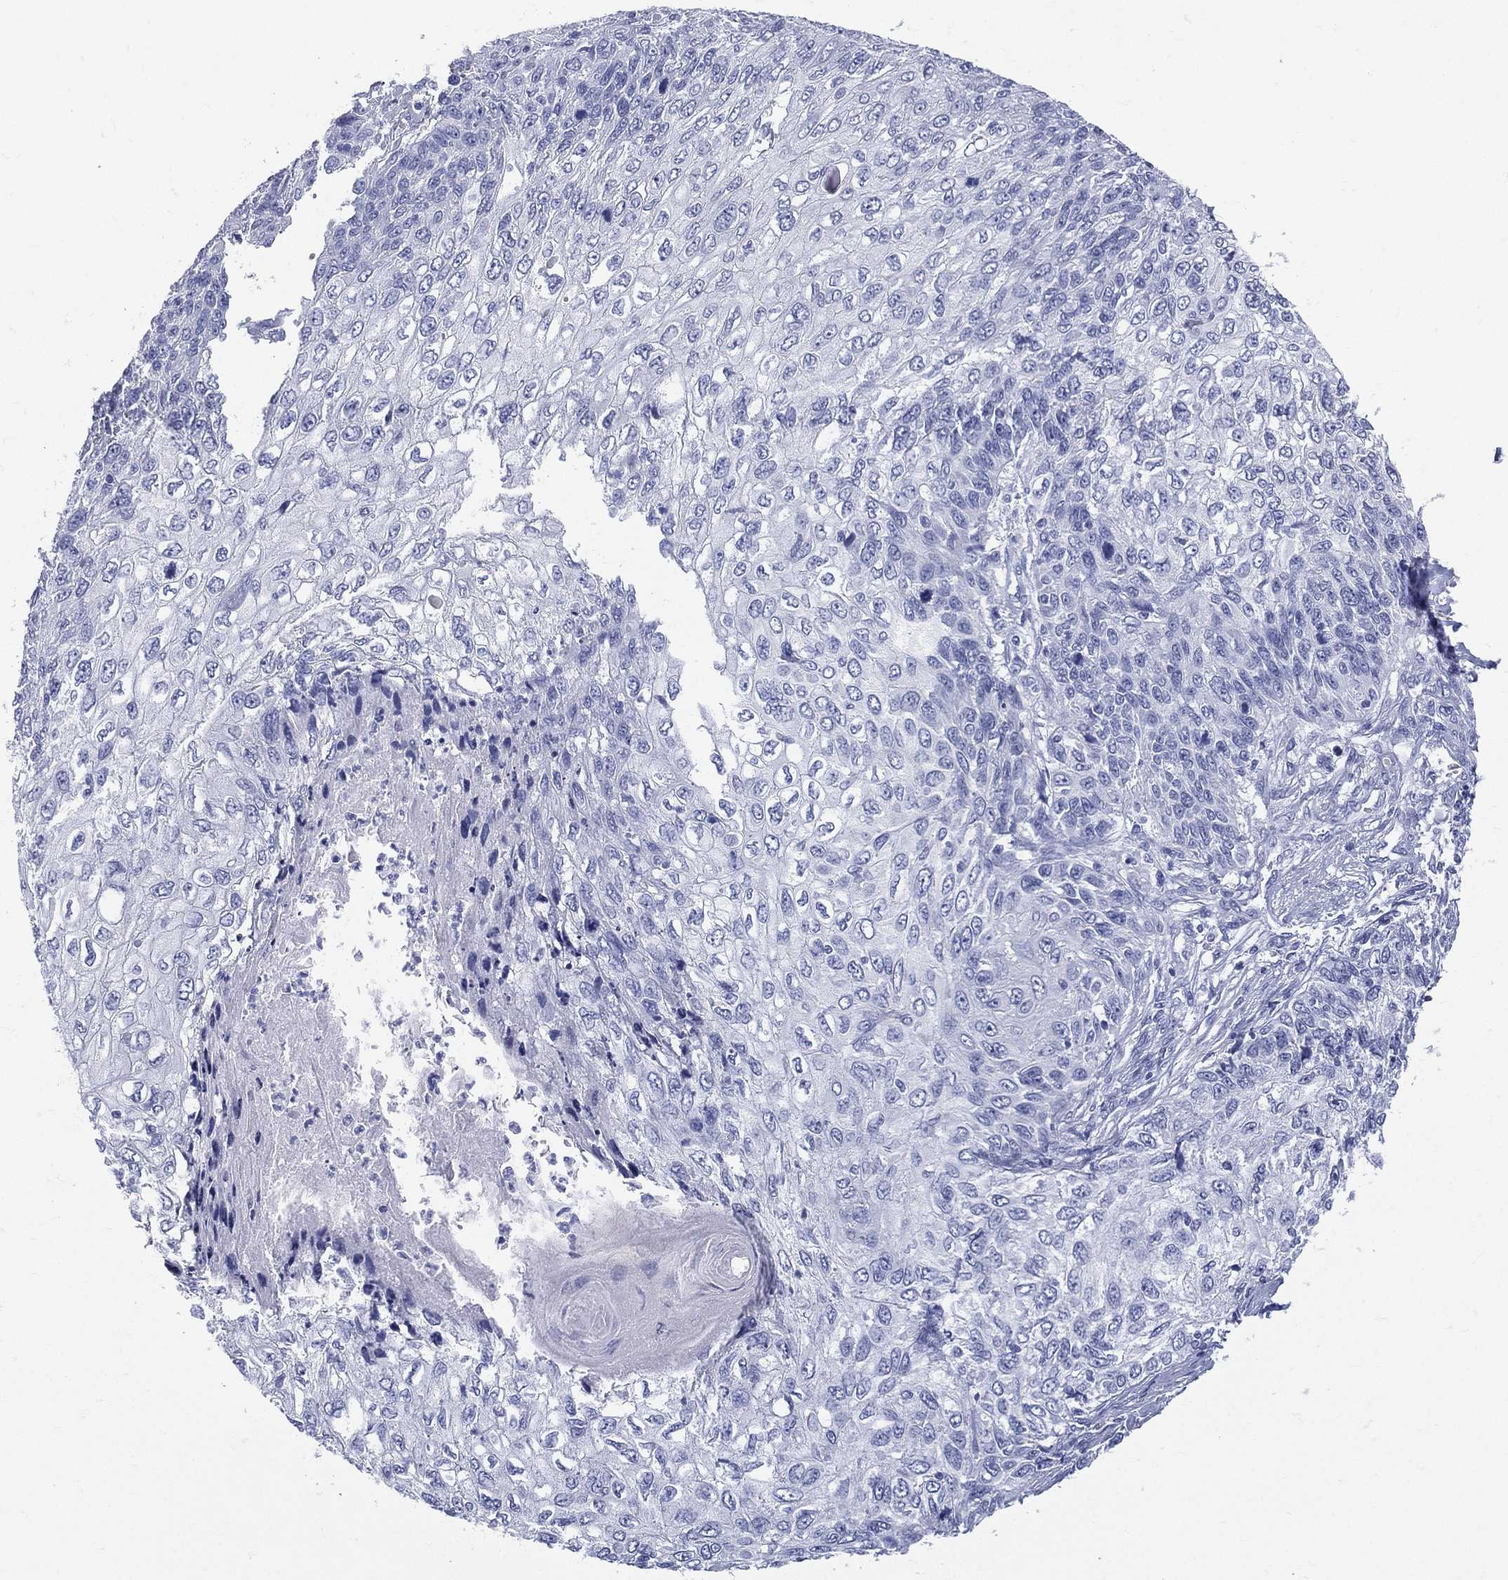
{"staining": {"intensity": "negative", "quantity": "none", "location": "none"}, "tissue": "skin cancer", "cell_type": "Tumor cells", "image_type": "cancer", "snomed": [{"axis": "morphology", "description": "Squamous cell carcinoma, NOS"}, {"axis": "topography", "description": "Skin"}], "caption": "Human skin cancer stained for a protein using immunohistochemistry shows no expression in tumor cells.", "gene": "ETNPPL", "patient": {"sex": "male", "age": 92}}